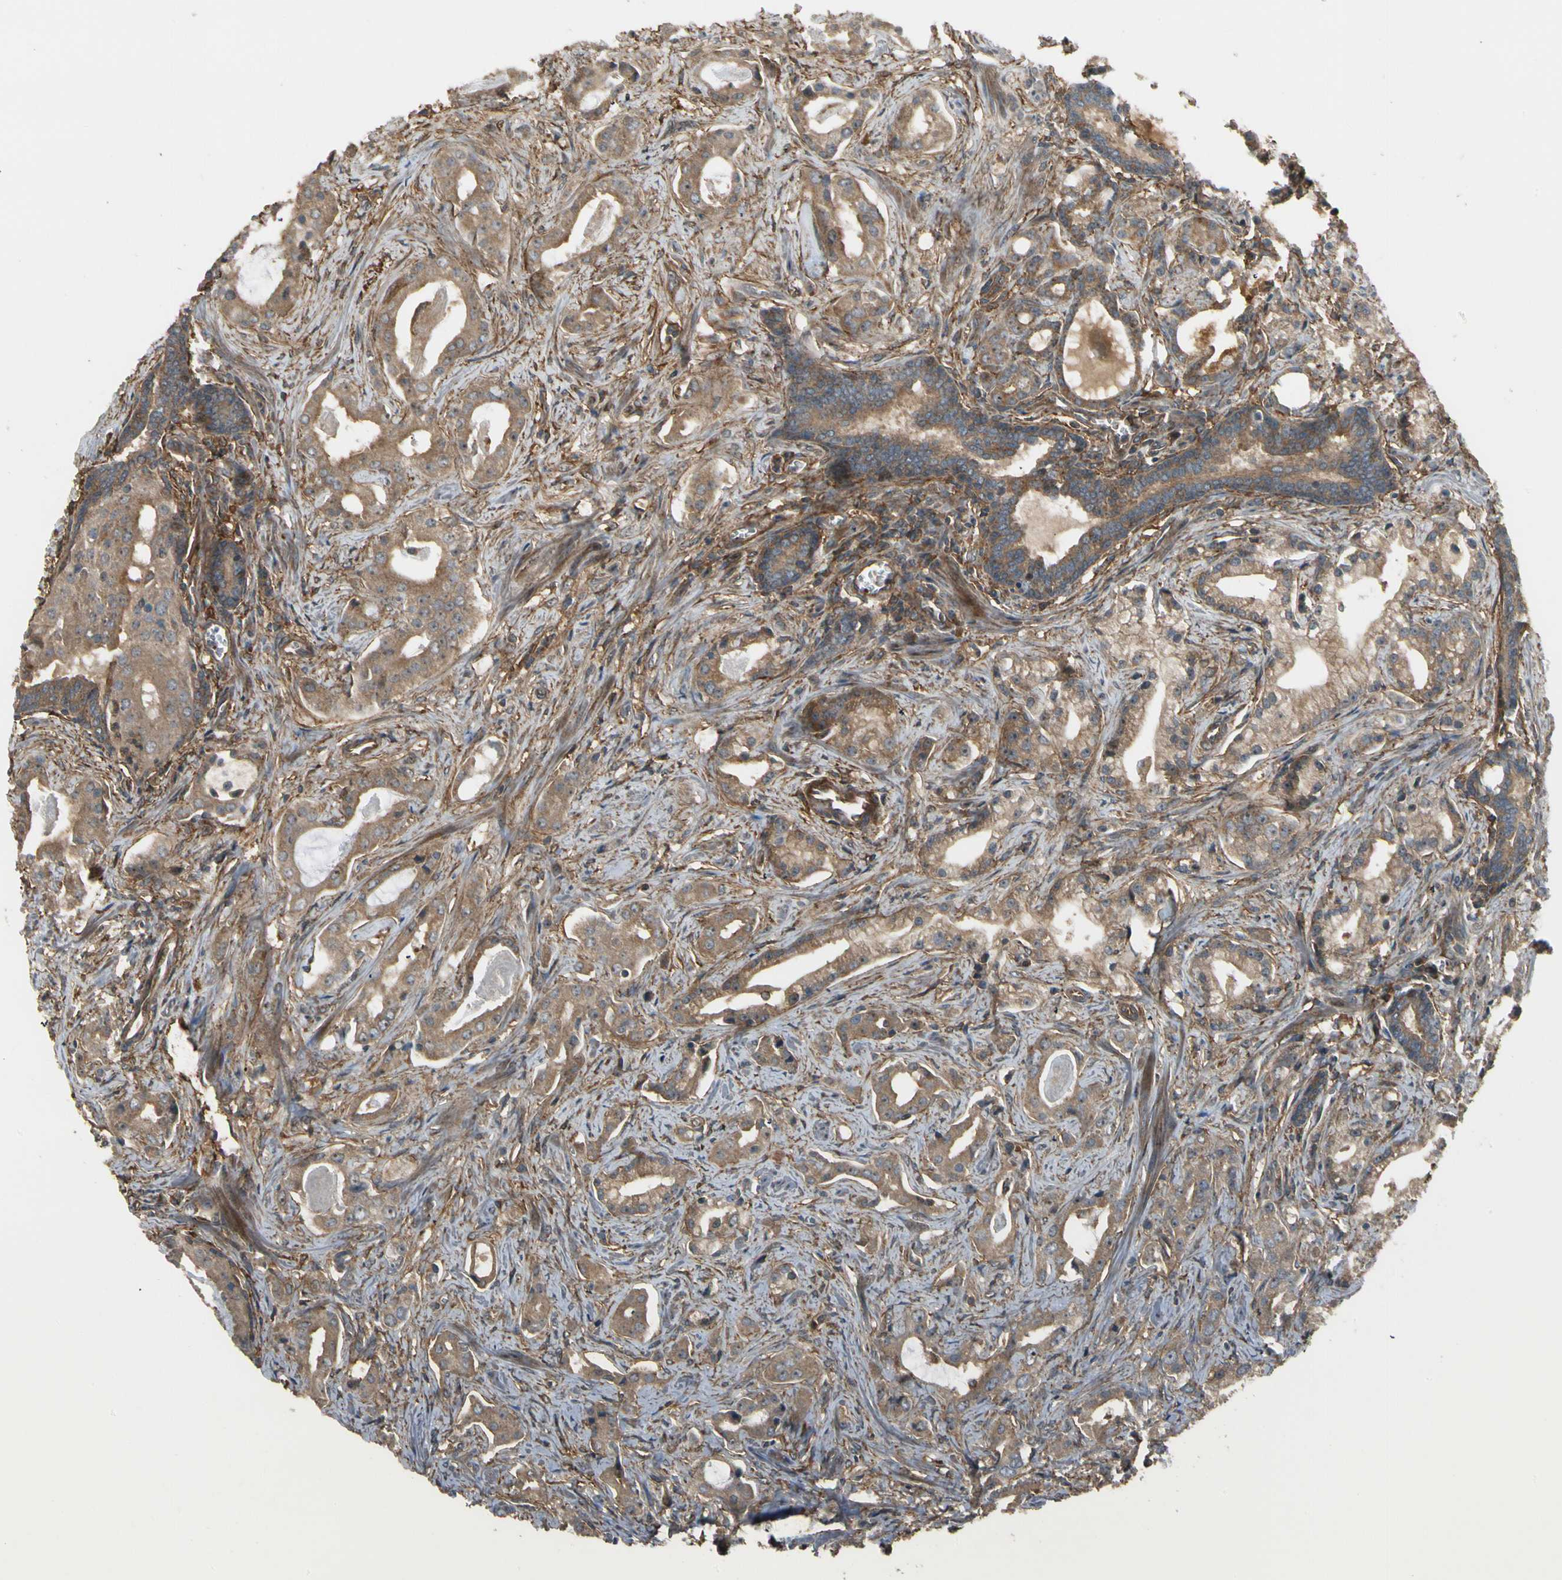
{"staining": {"intensity": "moderate", "quantity": ">75%", "location": "cytoplasmic/membranous"}, "tissue": "prostate cancer", "cell_type": "Tumor cells", "image_type": "cancer", "snomed": [{"axis": "morphology", "description": "Adenocarcinoma, Low grade"}, {"axis": "topography", "description": "Prostate"}], "caption": "Brown immunohistochemical staining in prostate cancer (adenocarcinoma (low-grade)) reveals moderate cytoplasmic/membranous positivity in about >75% of tumor cells.", "gene": "FKBP15", "patient": {"sex": "male", "age": 59}}